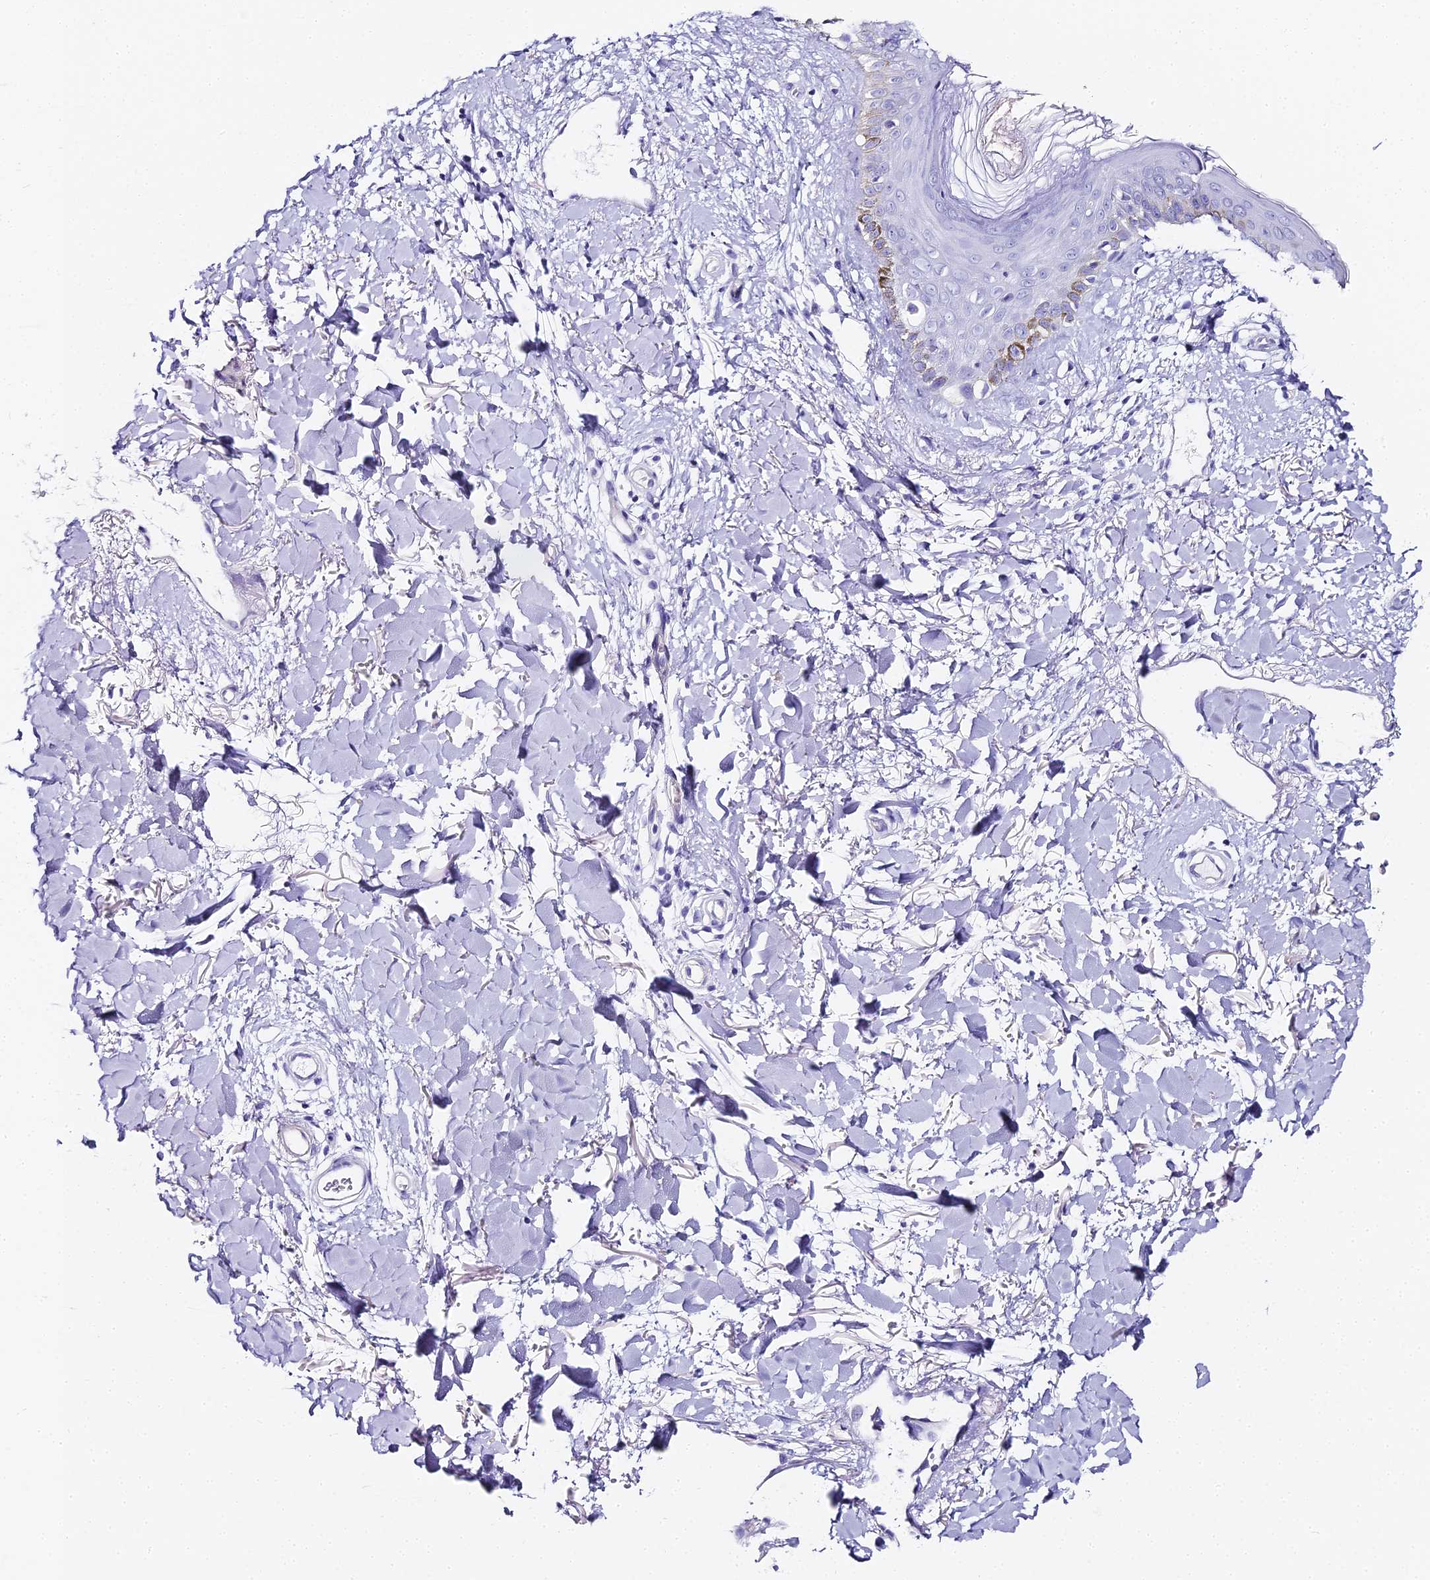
{"staining": {"intensity": "negative", "quantity": "none", "location": "none"}, "tissue": "skin", "cell_type": "Fibroblasts", "image_type": "normal", "snomed": [{"axis": "morphology", "description": "Normal tissue, NOS"}, {"axis": "topography", "description": "Skin"}], "caption": "IHC of normal skin exhibits no staining in fibroblasts. (Immunohistochemistry, brightfield microscopy, high magnification).", "gene": "ABHD14A", "patient": {"sex": "female", "age": 58}}